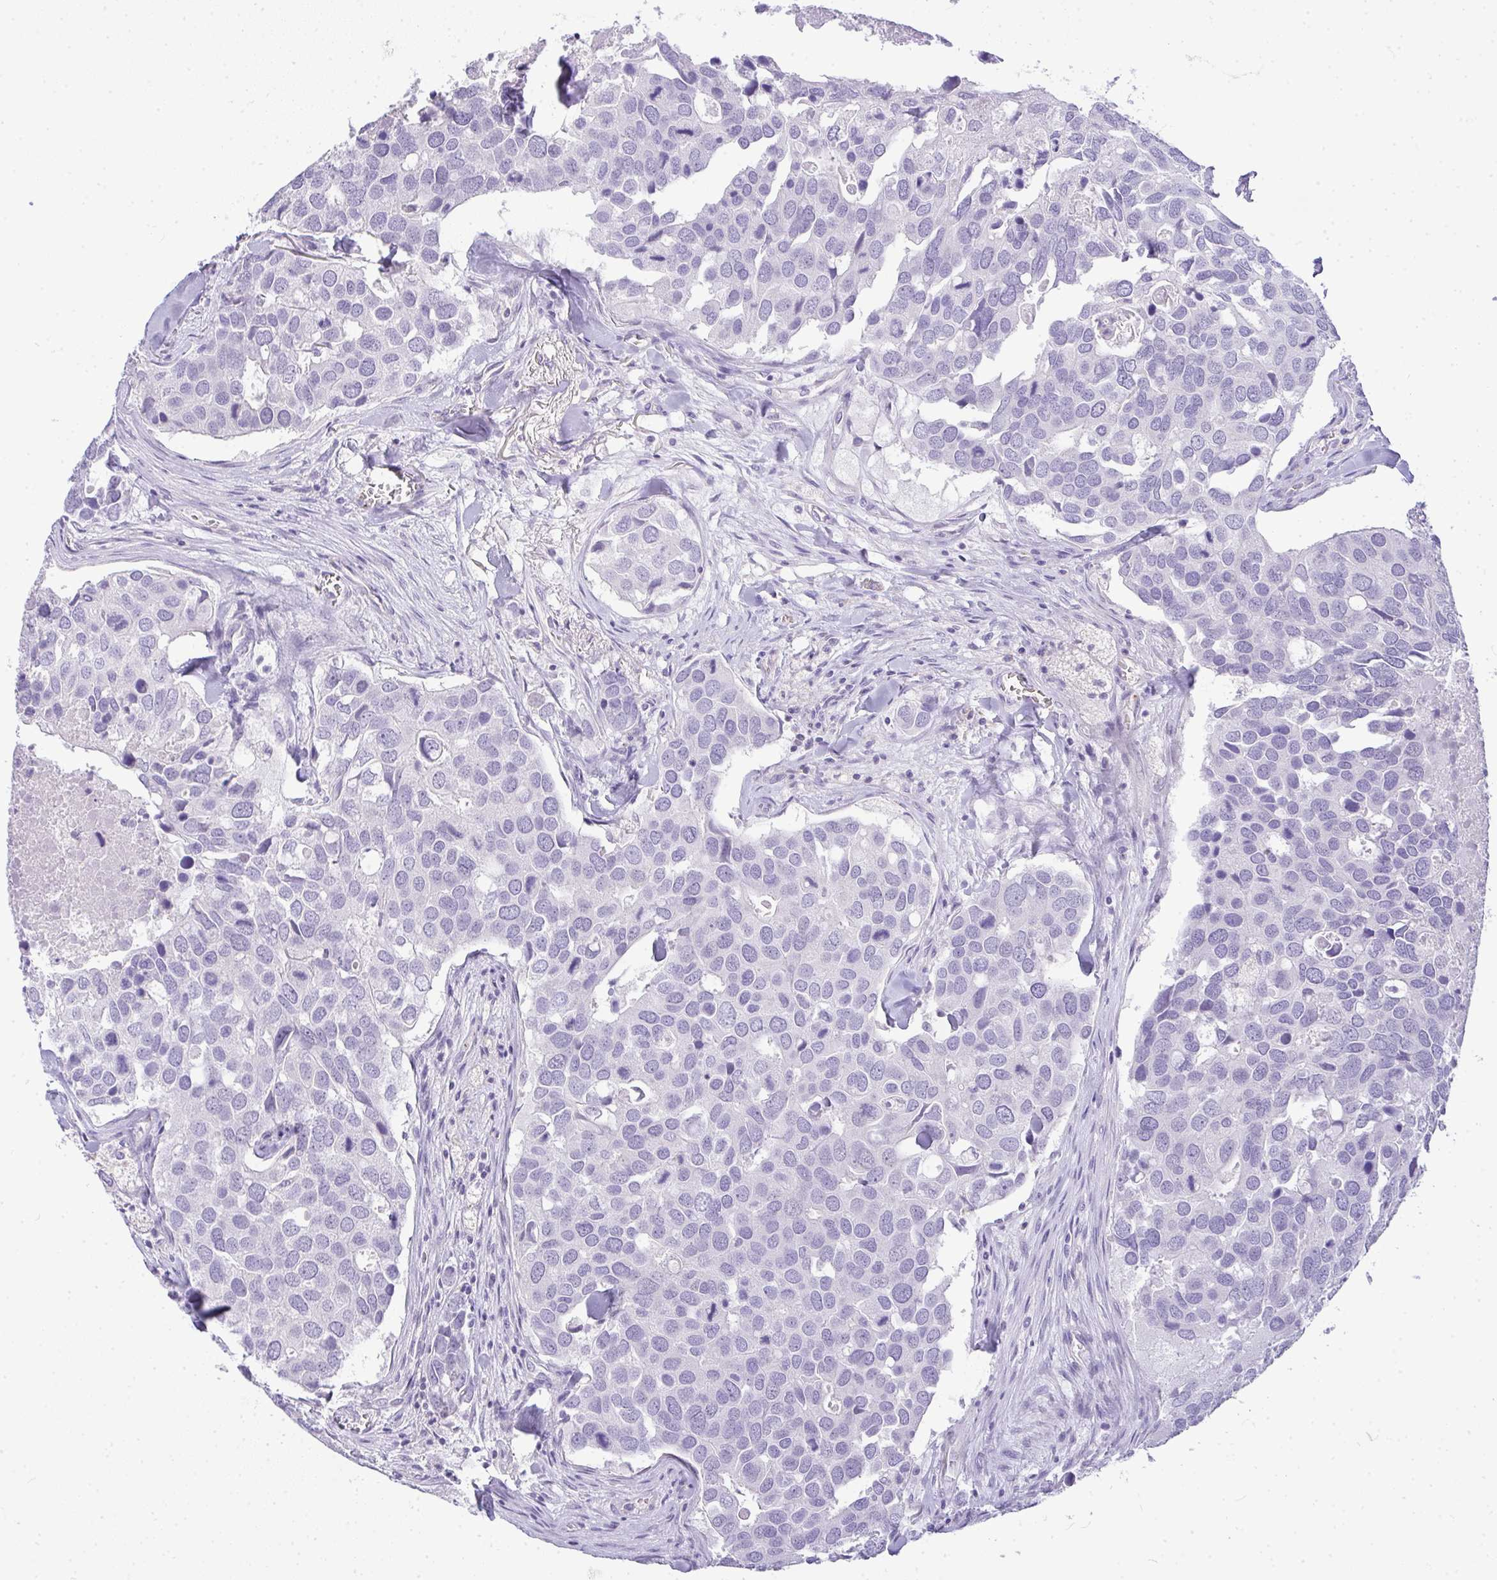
{"staining": {"intensity": "negative", "quantity": "none", "location": "none"}, "tissue": "breast cancer", "cell_type": "Tumor cells", "image_type": "cancer", "snomed": [{"axis": "morphology", "description": "Duct carcinoma"}, {"axis": "topography", "description": "Breast"}], "caption": "The IHC histopathology image has no significant positivity in tumor cells of infiltrating ductal carcinoma (breast) tissue.", "gene": "LIPE", "patient": {"sex": "female", "age": 83}}